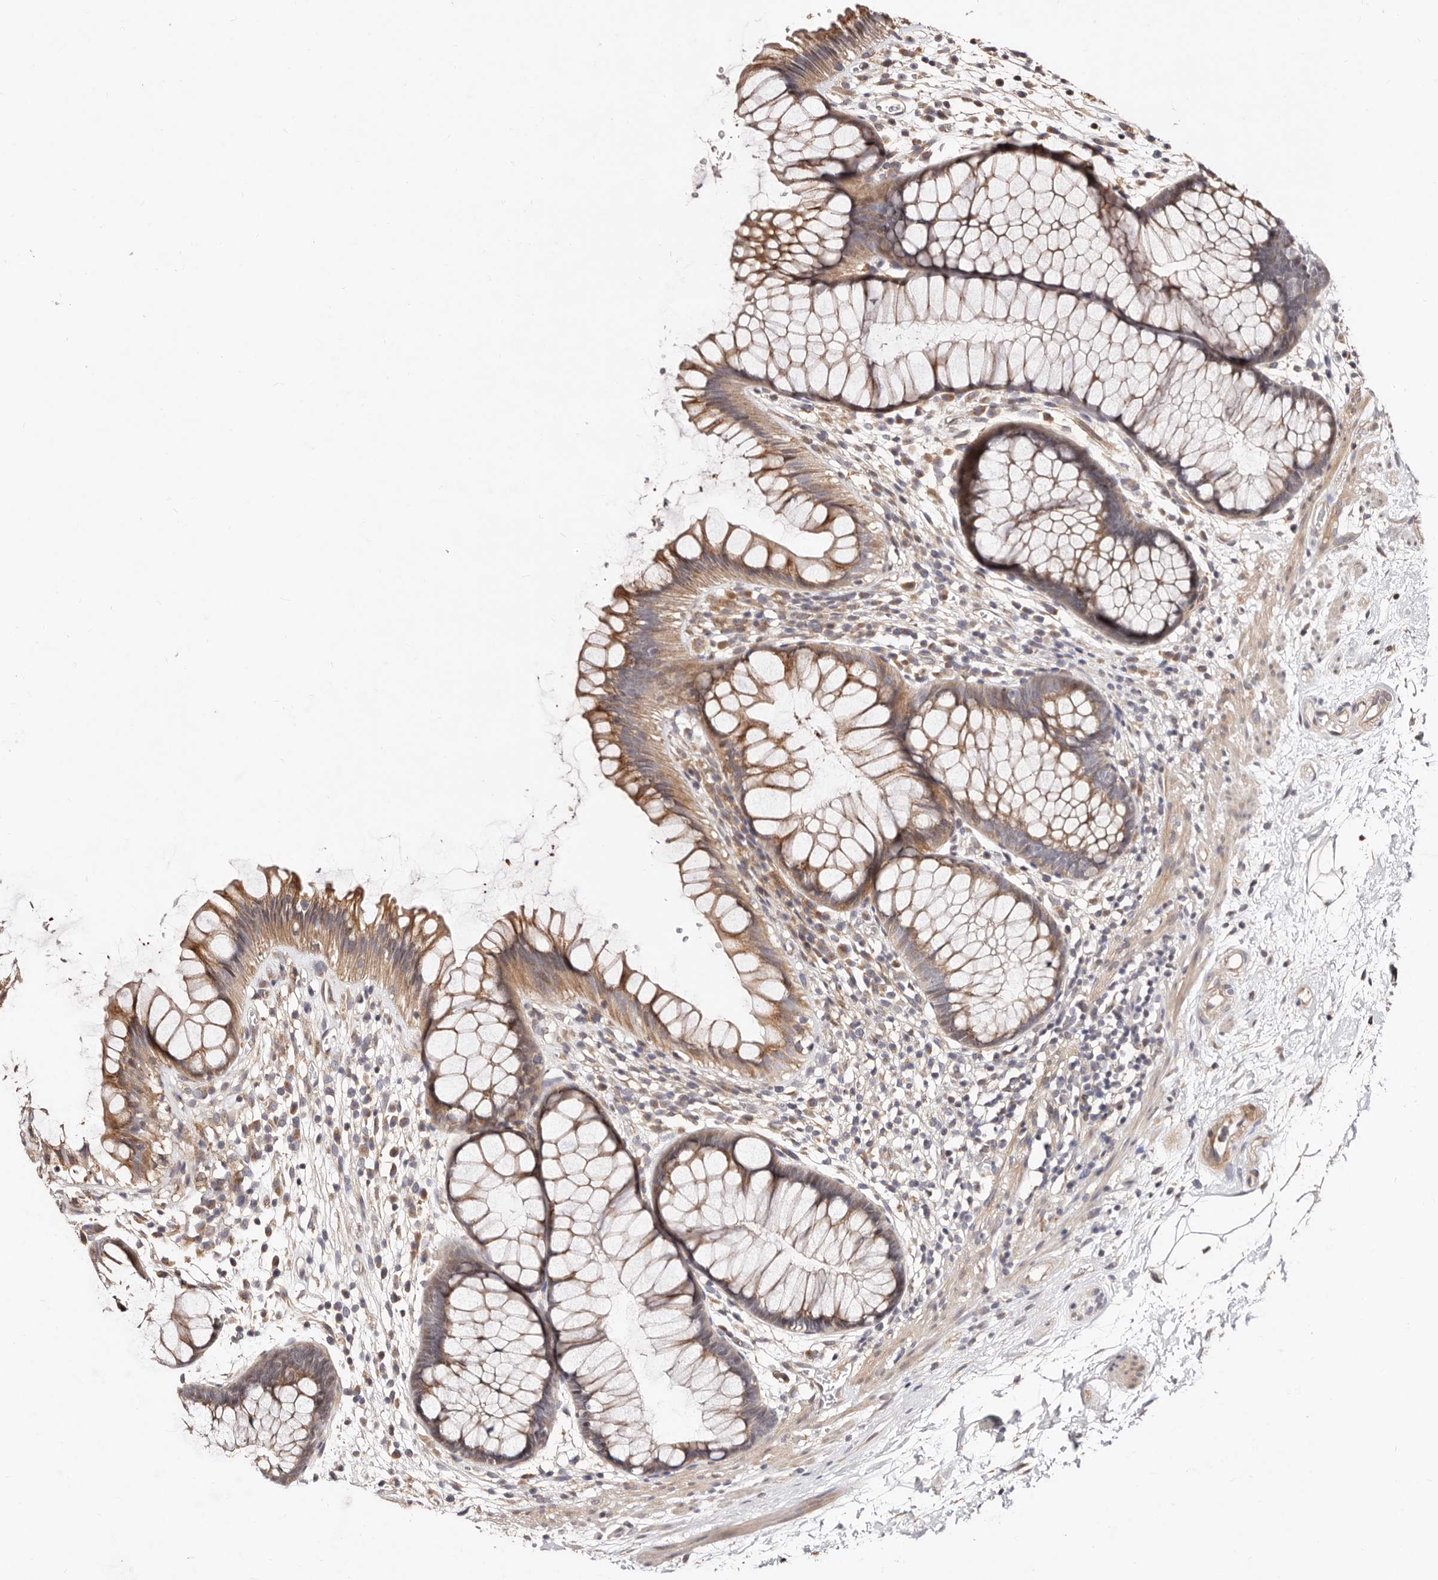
{"staining": {"intensity": "moderate", "quantity": ">75%", "location": "cytoplasmic/membranous"}, "tissue": "rectum", "cell_type": "Glandular cells", "image_type": "normal", "snomed": [{"axis": "morphology", "description": "Normal tissue, NOS"}, {"axis": "topography", "description": "Rectum"}], "caption": "The image reveals staining of benign rectum, revealing moderate cytoplasmic/membranous protein positivity (brown color) within glandular cells.", "gene": "APOL6", "patient": {"sex": "male", "age": 51}}